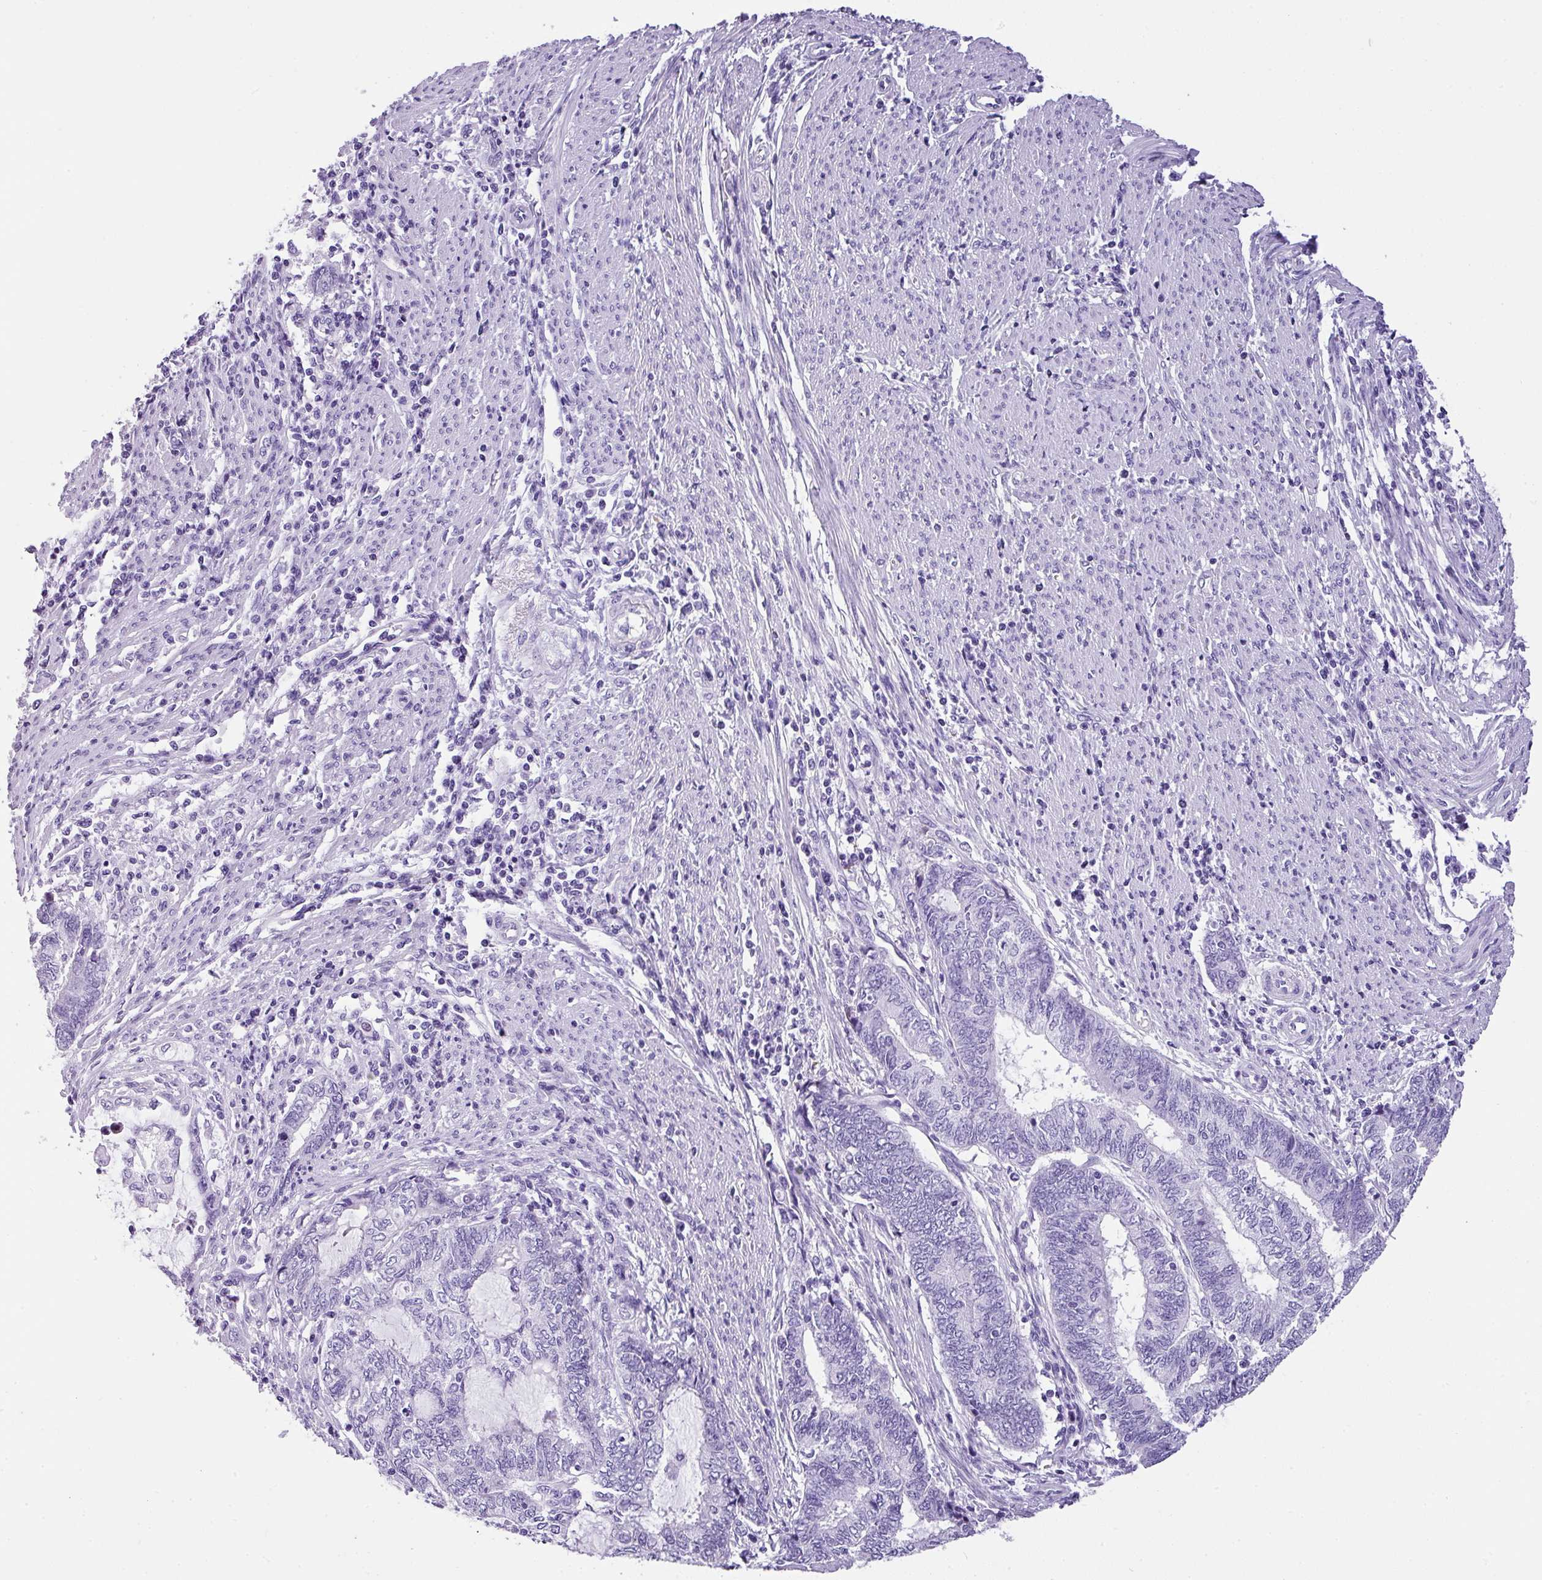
{"staining": {"intensity": "negative", "quantity": "none", "location": "none"}, "tissue": "endometrial cancer", "cell_type": "Tumor cells", "image_type": "cancer", "snomed": [{"axis": "morphology", "description": "Adenocarcinoma, NOS"}, {"axis": "topography", "description": "Uterus"}, {"axis": "topography", "description": "Endometrium"}], "caption": "Protein analysis of endometrial cancer (adenocarcinoma) displays no significant staining in tumor cells. (DAB (3,3'-diaminobenzidine) immunohistochemistry visualized using brightfield microscopy, high magnification).", "gene": "MUC21", "patient": {"sex": "female", "age": 70}}